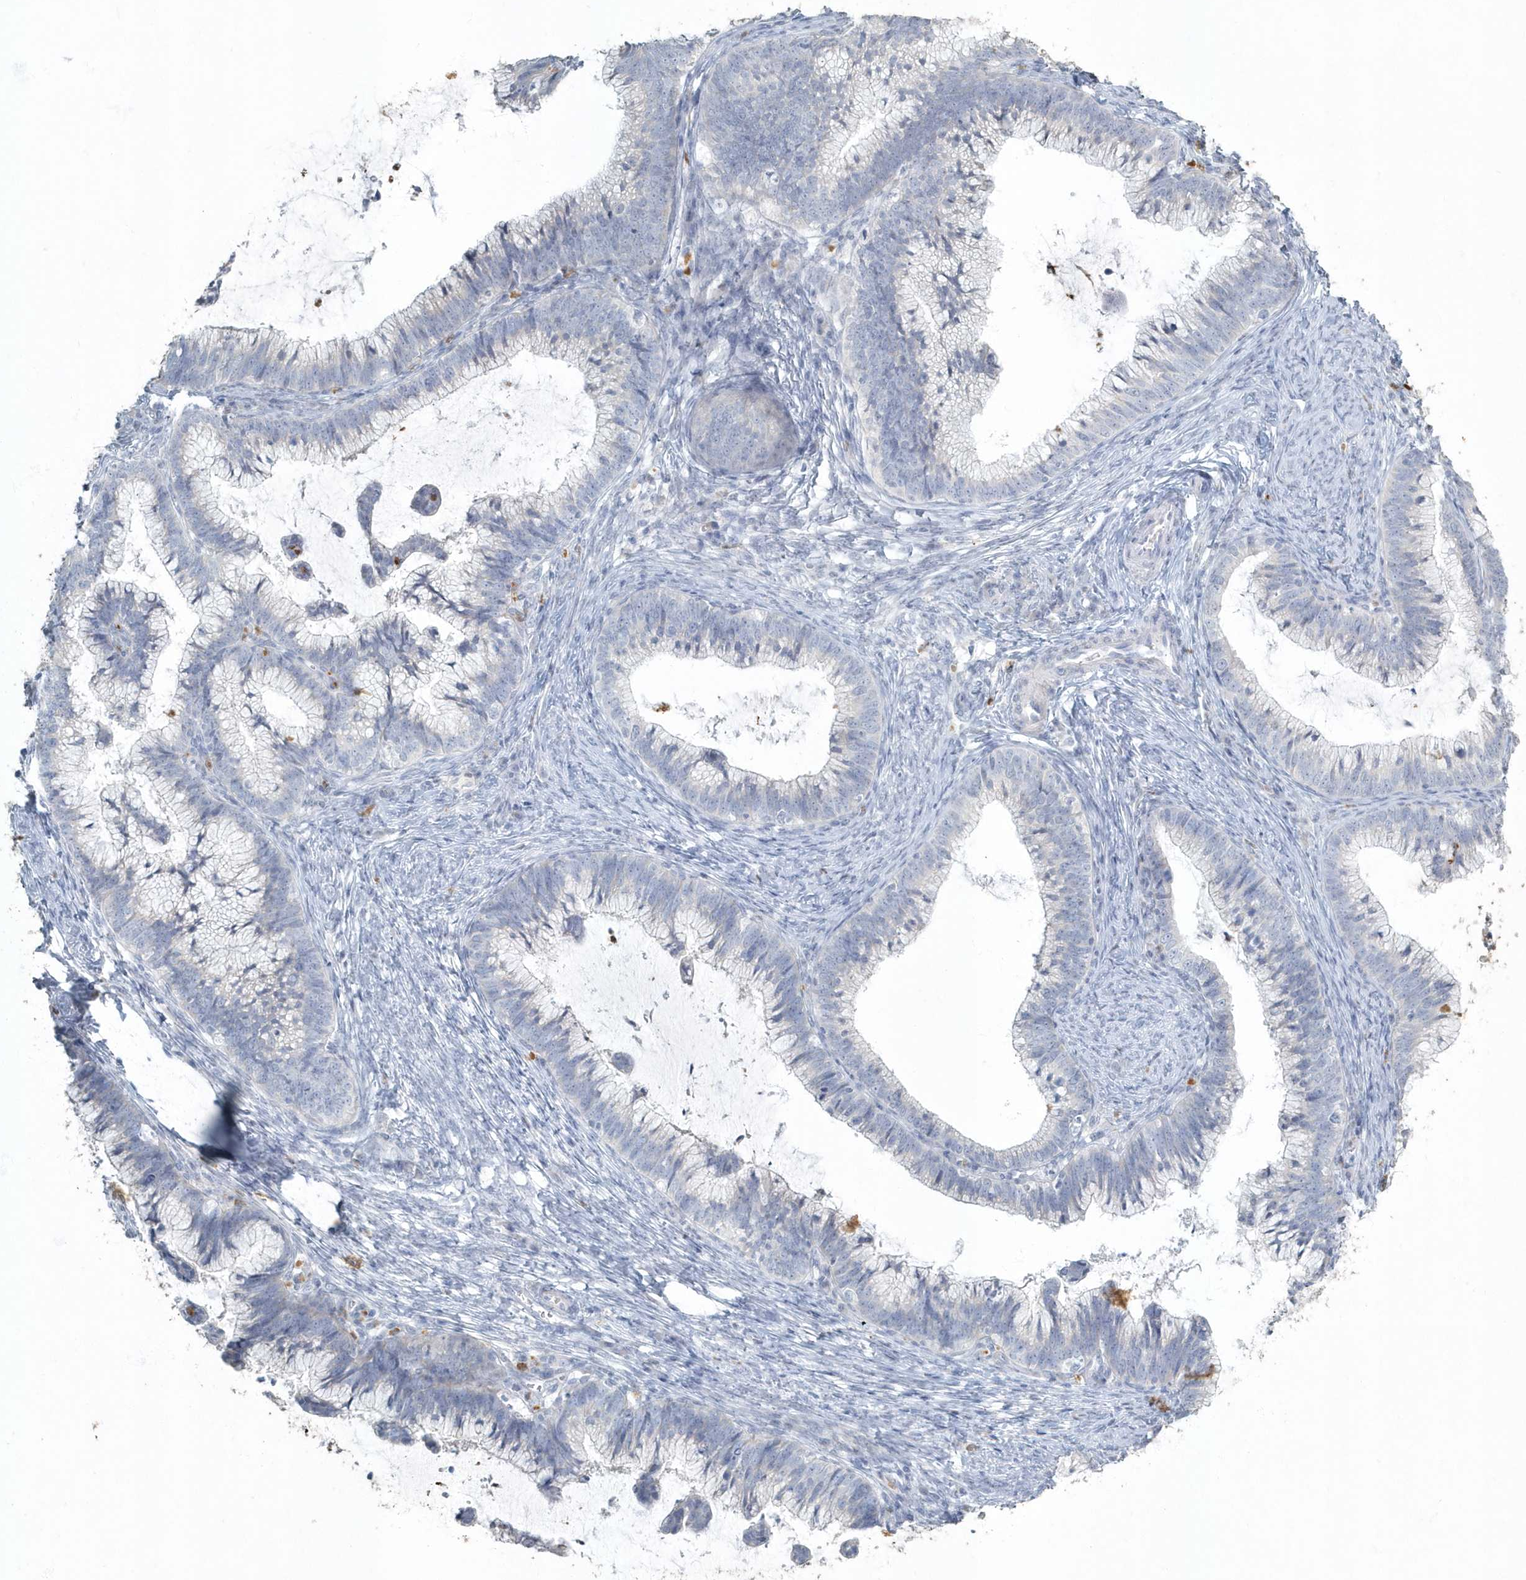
{"staining": {"intensity": "negative", "quantity": "none", "location": "none"}, "tissue": "cervical cancer", "cell_type": "Tumor cells", "image_type": "cancer", "snomed": [{"axis": "morphology", "description": "Adenocarcinoma, NOS"}, {"axis": "topography", "description": "Cervix"}], "caption": "Tumor cells are negative for brown protein staining in adenocarcinoma (cervical). The staining was performed using DAB to visualize the protein expression in brown, while the nuclei were stained in blue with hematoxylin (Magnification: 20x).", "gene": "MYOT", "patient": {"sex": "female", "age": 36}}